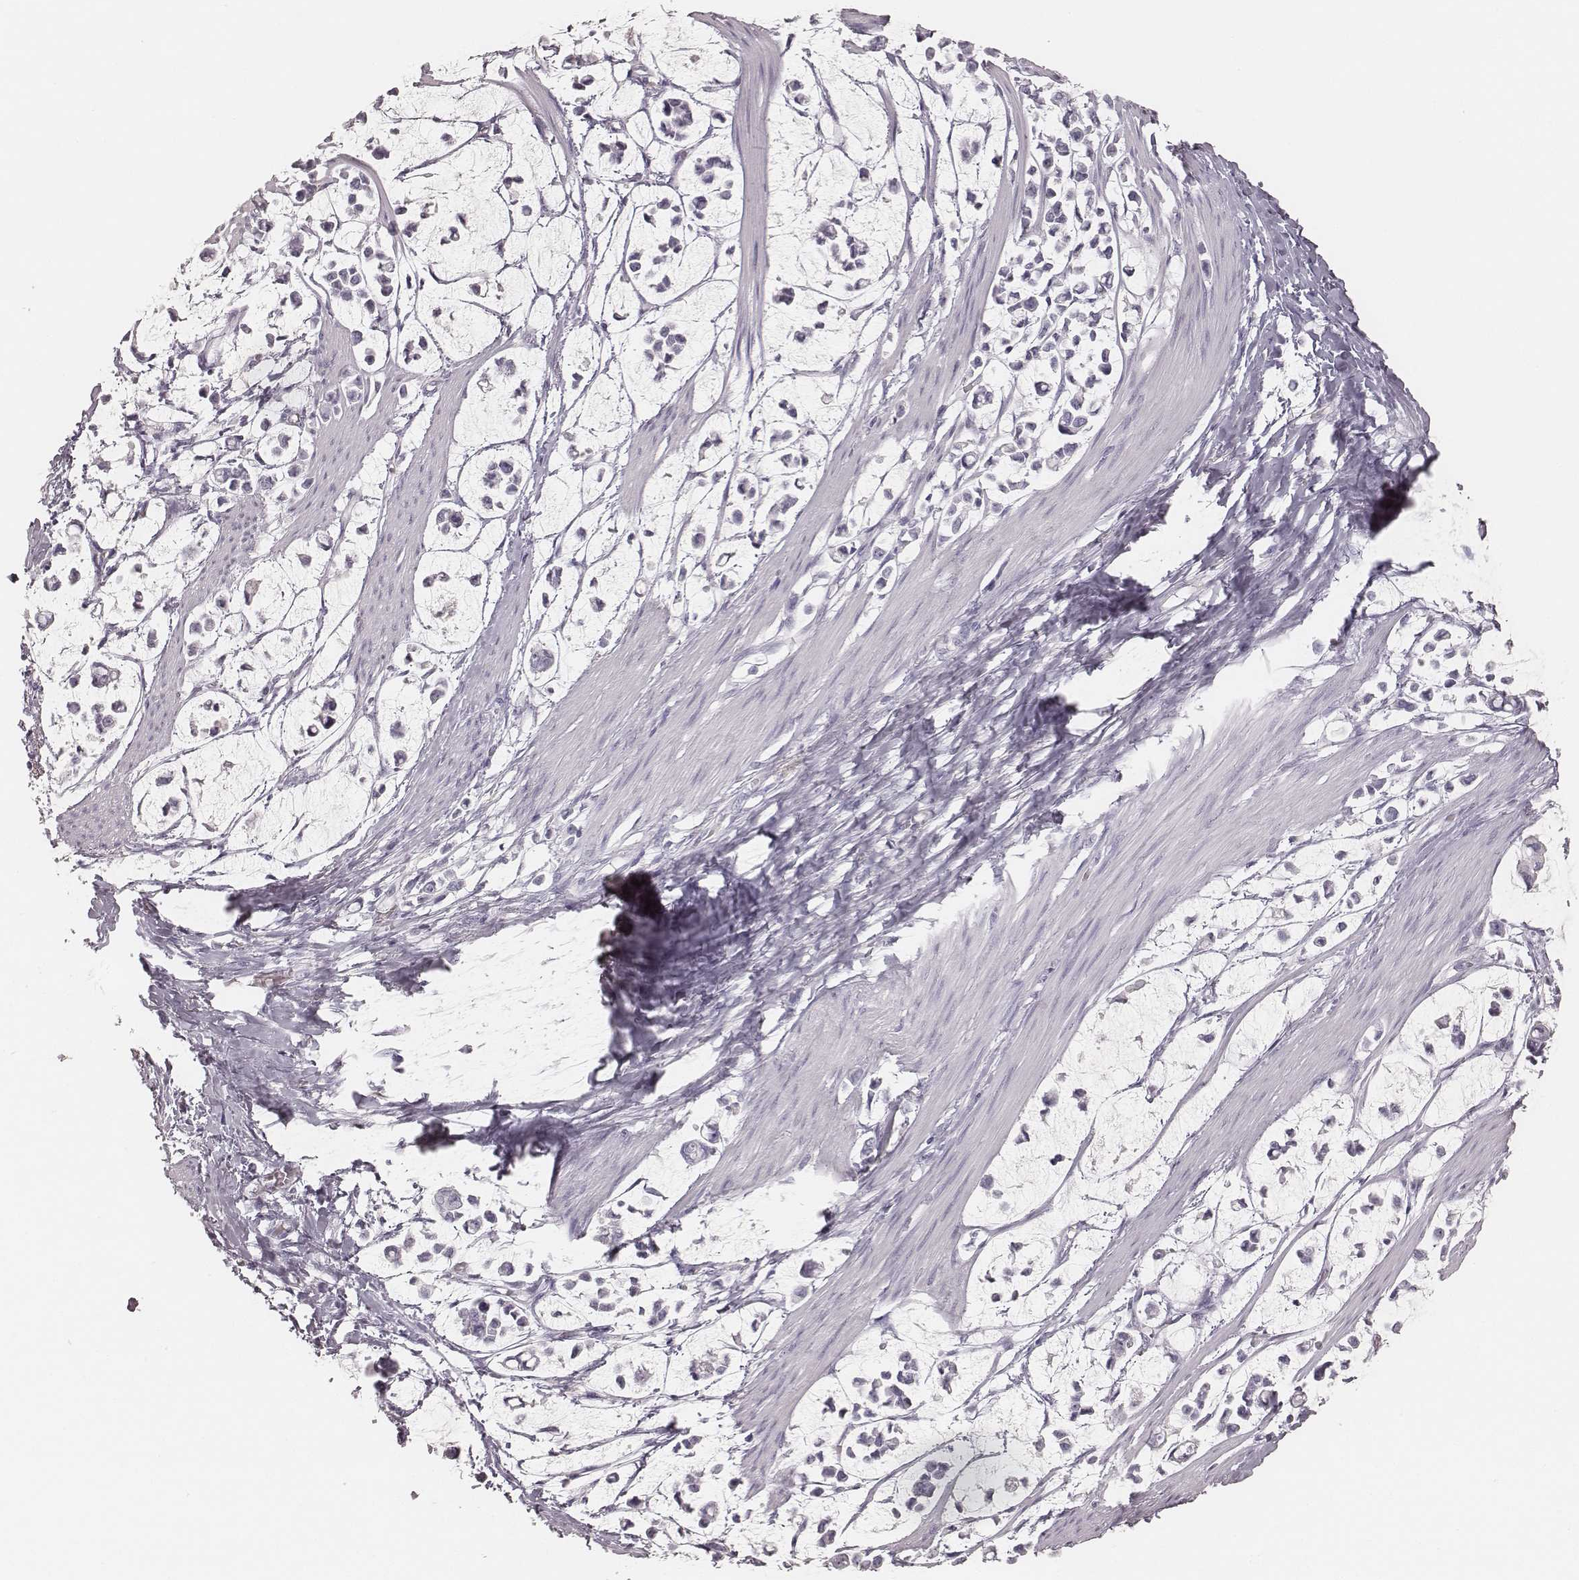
{"staining": {"intensity": "negative", "quantity": "none", "location": "none"}, "tissue": "stomach cancer", "cell_type": "Tumor cells", "image_type": "cancer", "snomed": [{"axis": "morphology", "description": "Adenocarcinoma, NOS"}, {"axis": "topography", "description": "Stomach"}], "caption": "This is an immunohistochemistry (IHC) micrograph of stomach cancer (adenocarcinoma). There is no staining in tumor cells.", "gene": "KRT82", "patient": {"sex": "male", "age": 82}}